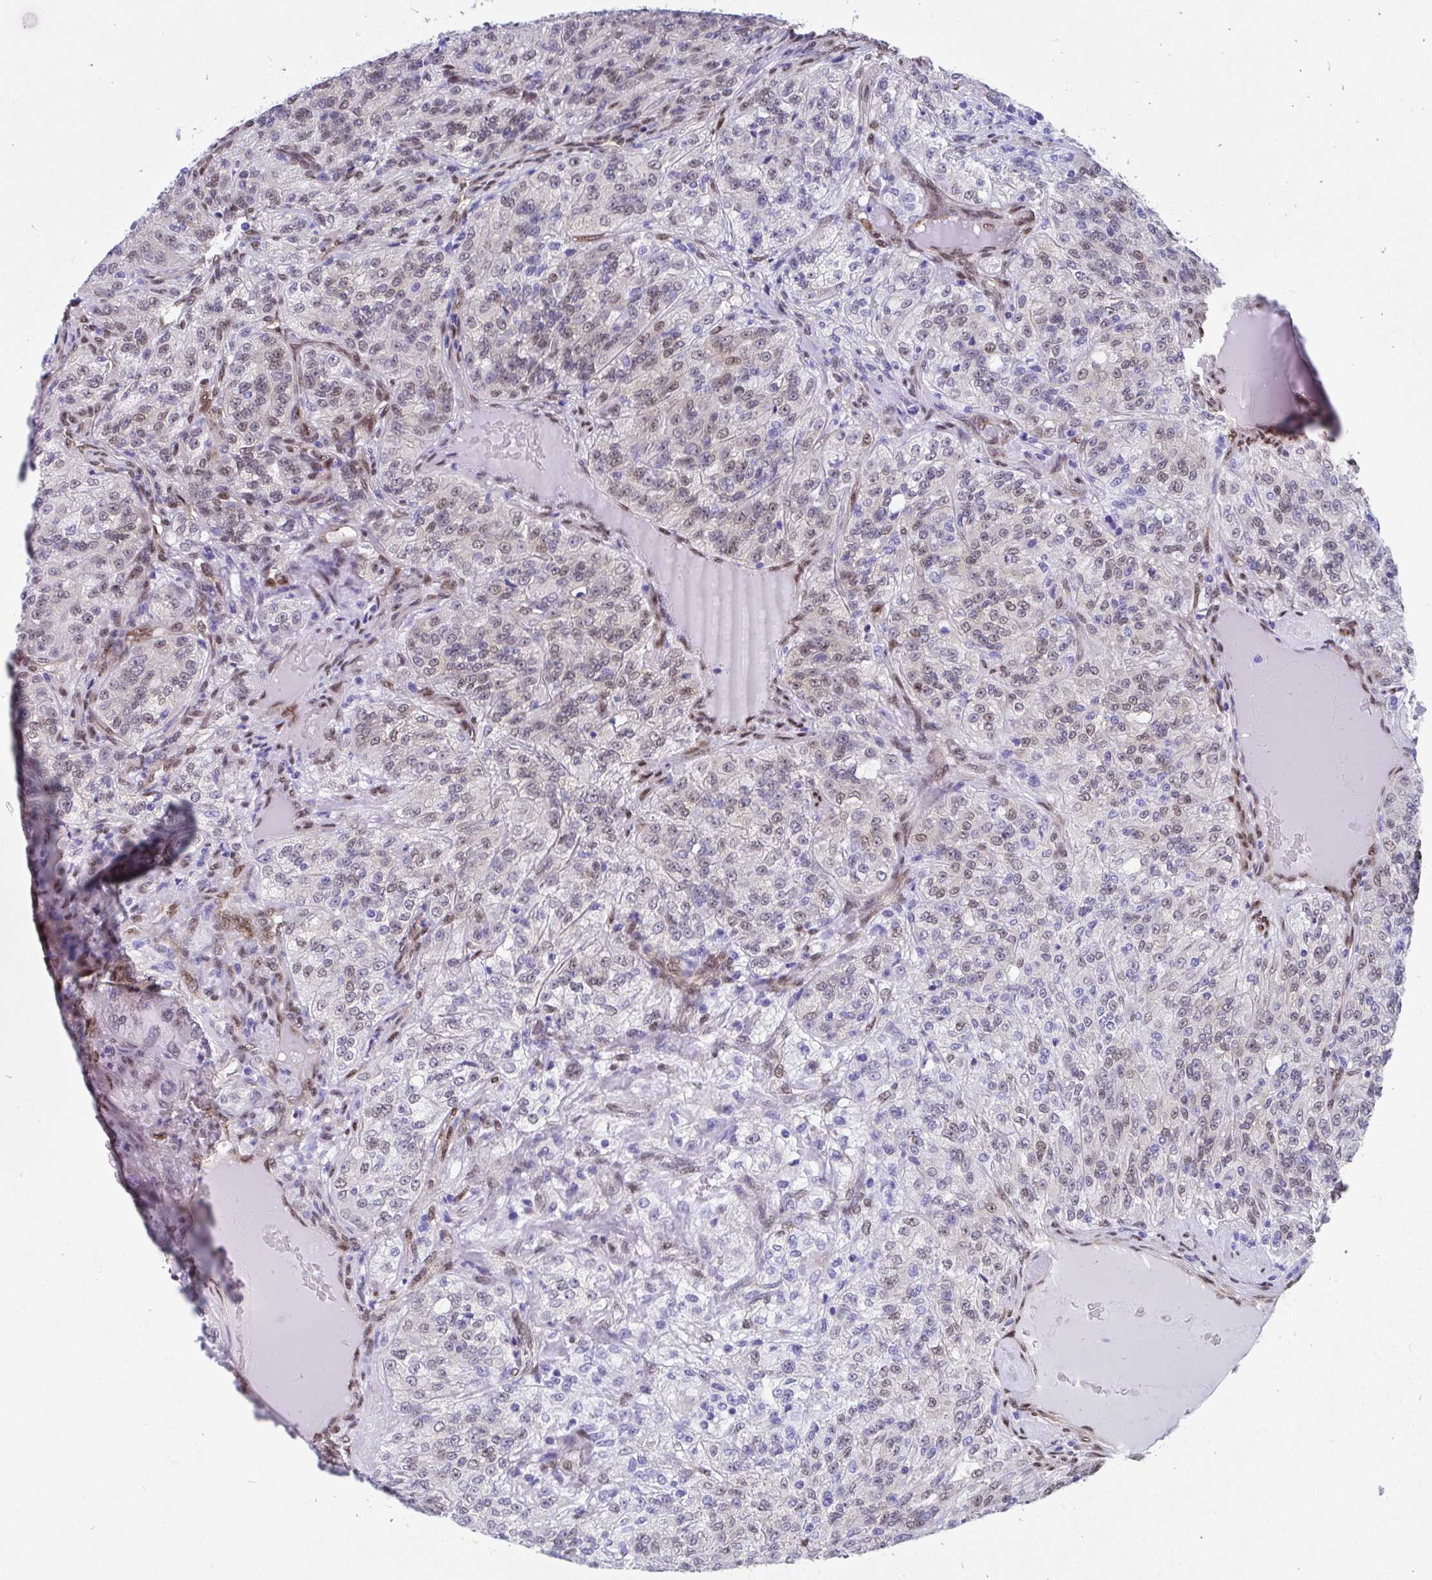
{"staining": {"intensity": "moderate", "quantity": "25%-75%", "location": "cytoplasmic/membranous,nuclear"}, "tissue": "renal cancer", "cell_type": "Tumor cells", "image_type": "cancer", "snomed": [{"axis": "morphology", "description": "Adenocarcinoma, NOS"}, {"axis": "topography", "description": "Kidney"}], "caption": "Immunohistochemistry photomicrograph of neoplastic tissue: renal adenocarcinoma stained using immunohistochemistry (IHC) exhibits medium levels of moderate protein expression localized specifically in the cytoplasmic/membranous and nuclear of tumor cells, appearing as a cytoplasmic/membranous and nuclear brown color.", "gene": "RBPMS", "patient": {"sex": "female", "age": 63}}